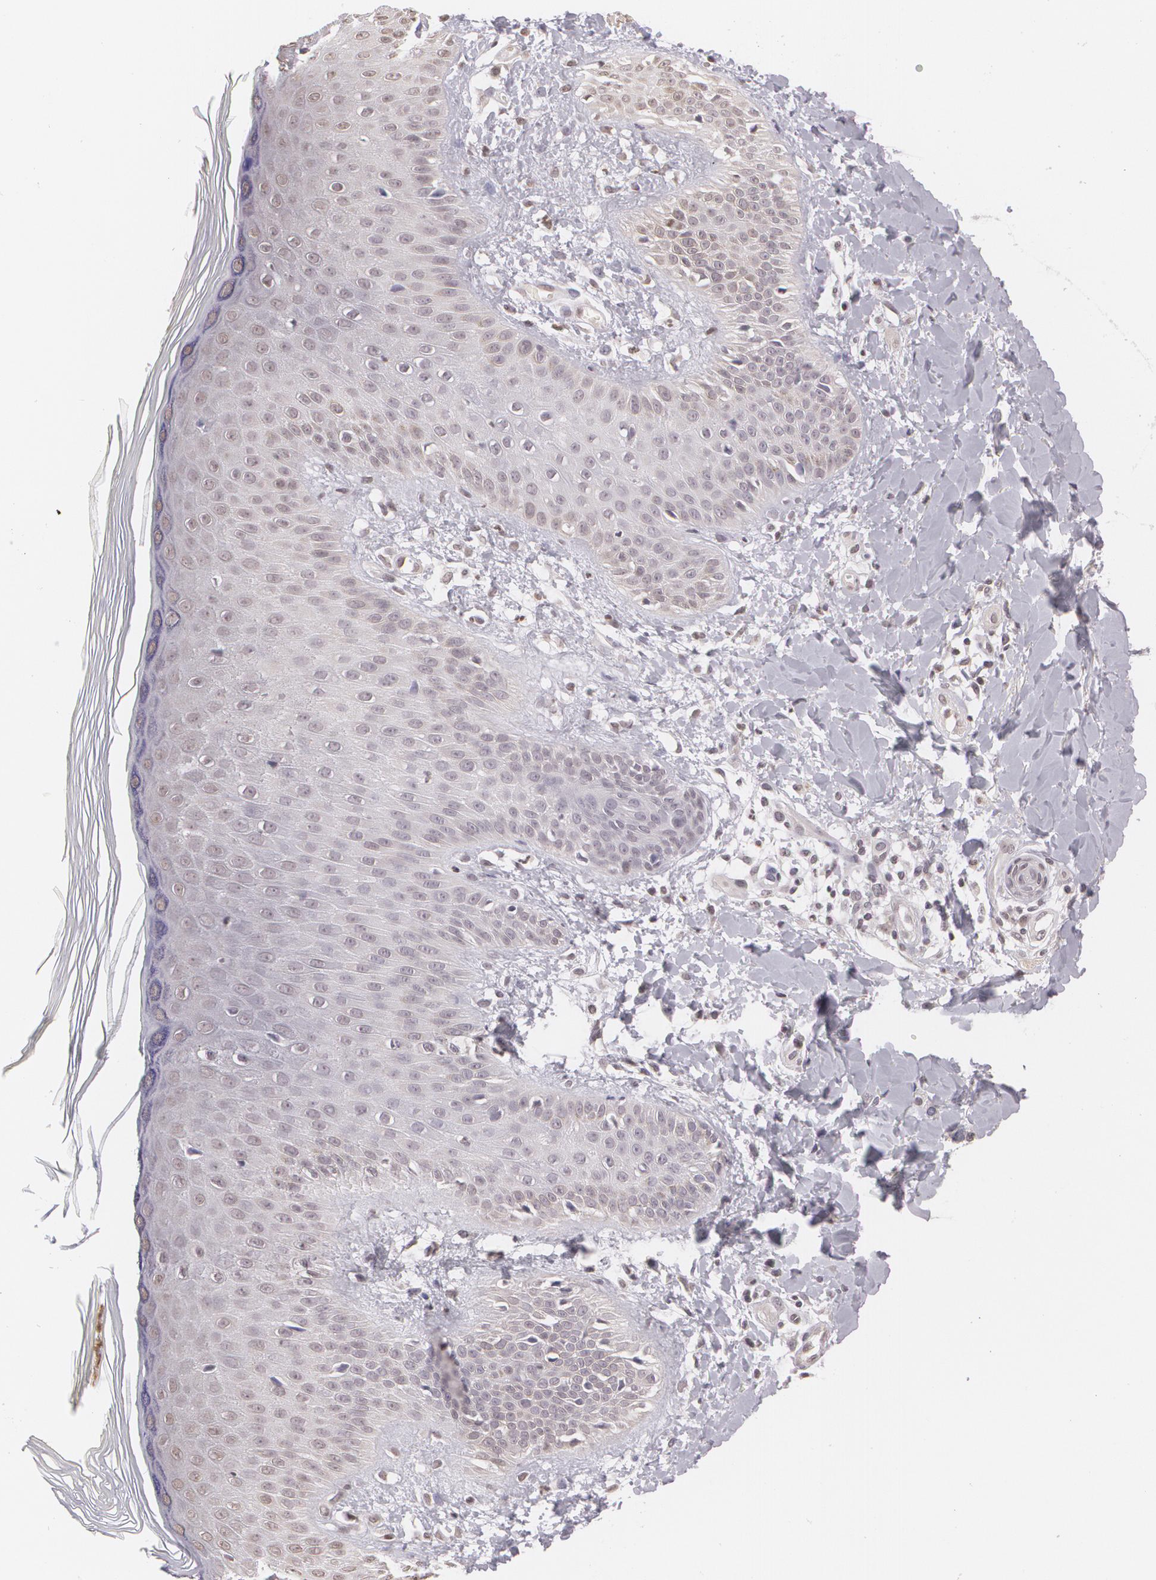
{"staining": {"intensity": "negative", "quantity": "none", "location": "none"}, "tissue": "skin", "cell_type": "Epidermal cells", "image_type": "normal", "snomed": [{"axis": "morphology", "description": "Normal tissue, NOS"}, {"axis": "morphology", "description": "Inflammation, NOS"}, {"axis": "topography", "description": "Soft tissue"}, {"axis": "topography", "description": "Anal"}], "caption": "Immunohistochemical staining of benign skin displays no significant expression in epidermal cells.", "gene": "MUC1", "patient": {"sex": "female", "age": 15}}